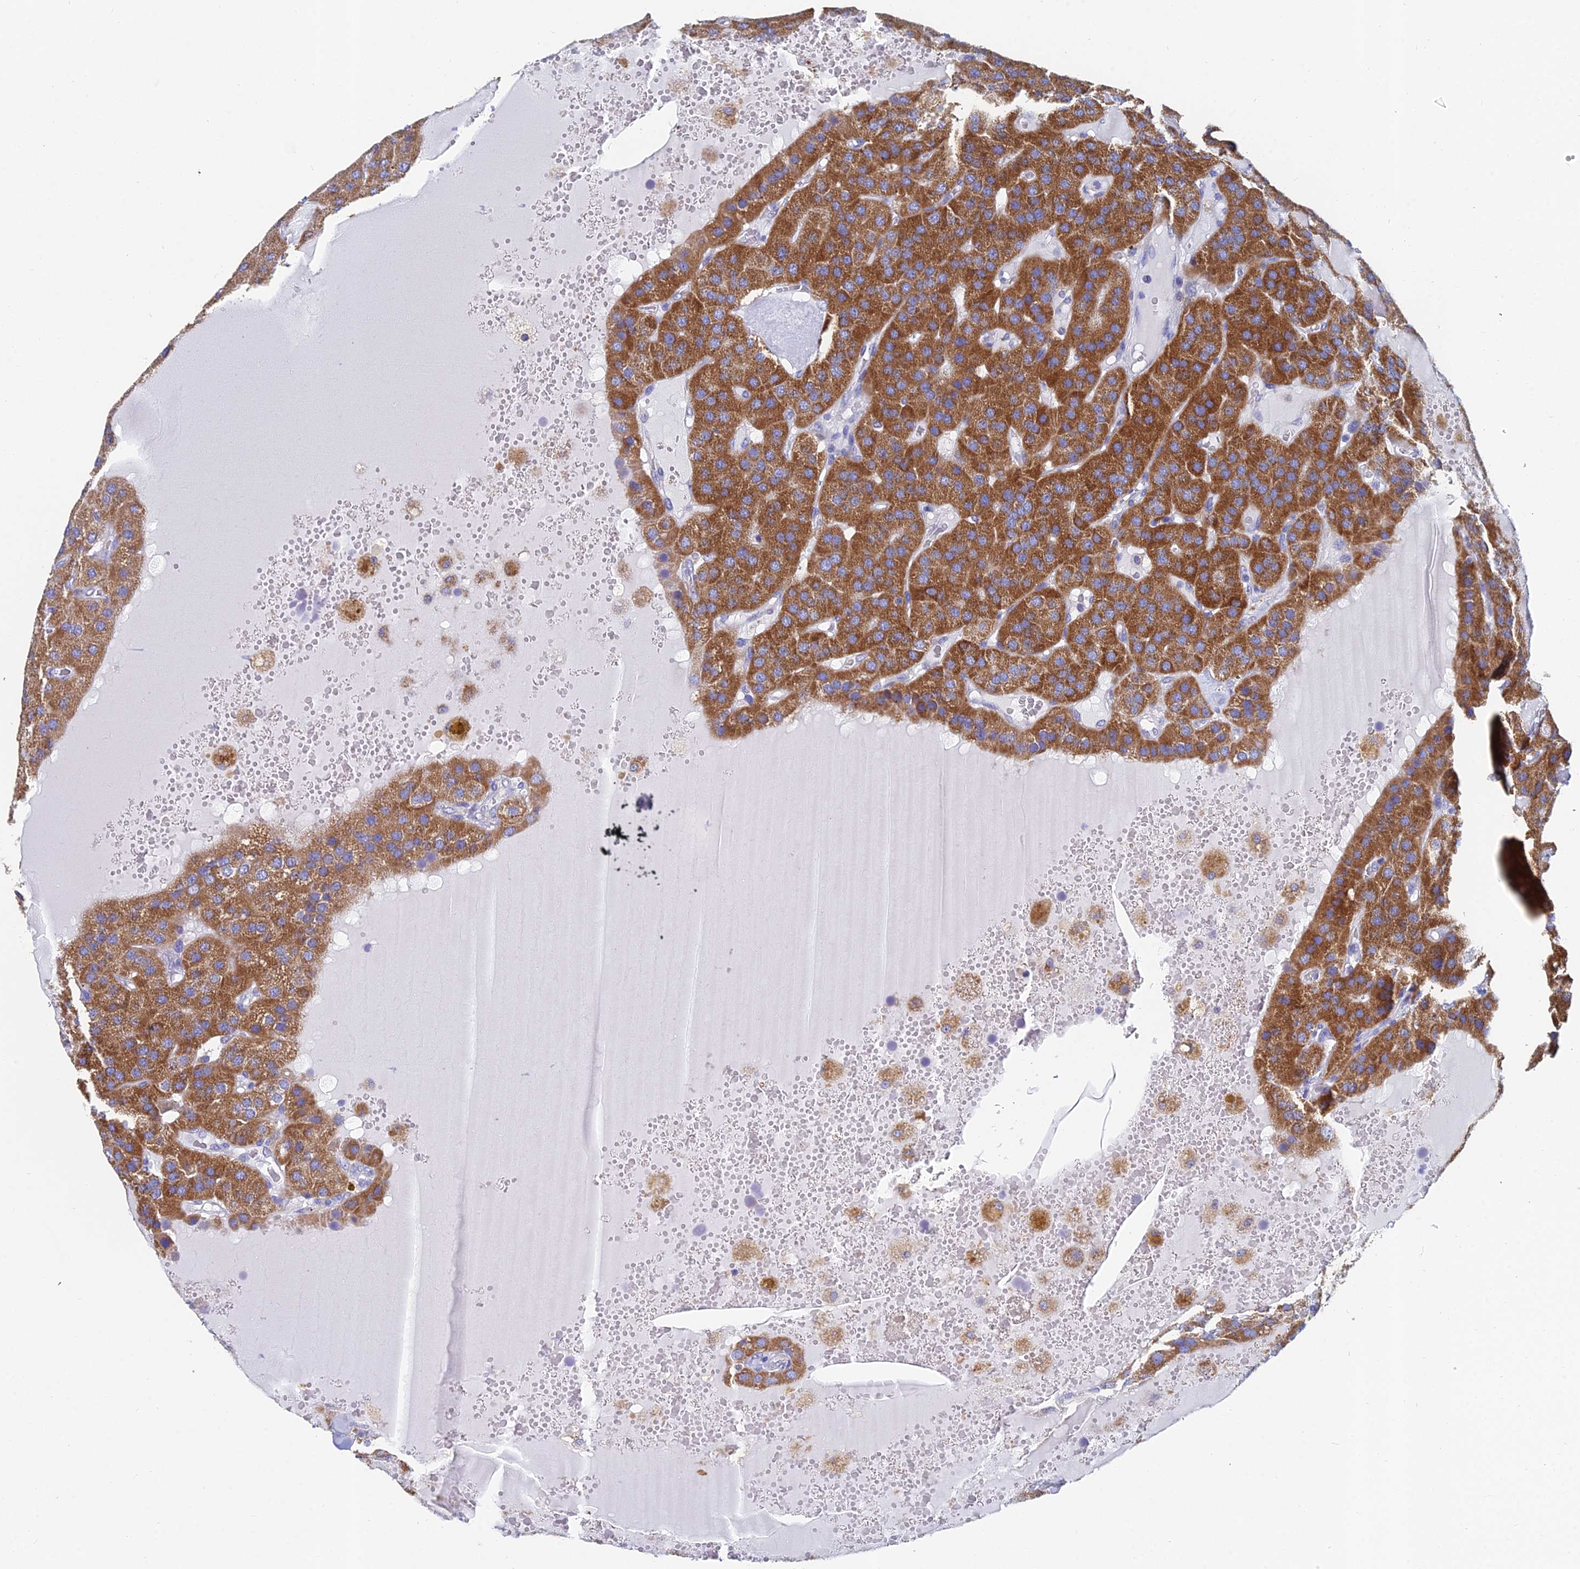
{"staining": {"intensity": "strong", "quantity": ">75%", "location": "cytoplasmic/membranous"}, "tissue": "parathyroid gland", "cell_type": "Glandular cells", "image_type": "normal", "snomed": [{"axis": "morphology", "description": "Normal tissue, NOS"}, {"axis": "morphology", "description": "Adenoma, NOS"}, {"axis": "topography", "description": "Parathyroid gland"}], "caption": "This image displays unremarkable parathyroid gland stained with immunohistochemistry to label a protein in brown. The cytoplasmic/membranous of glandular cells show strong positivity for the protein. Nuclei are counter-stained blue.", "gene": "CRACR2B", "patient": {"sex": "female", "age": 86}}